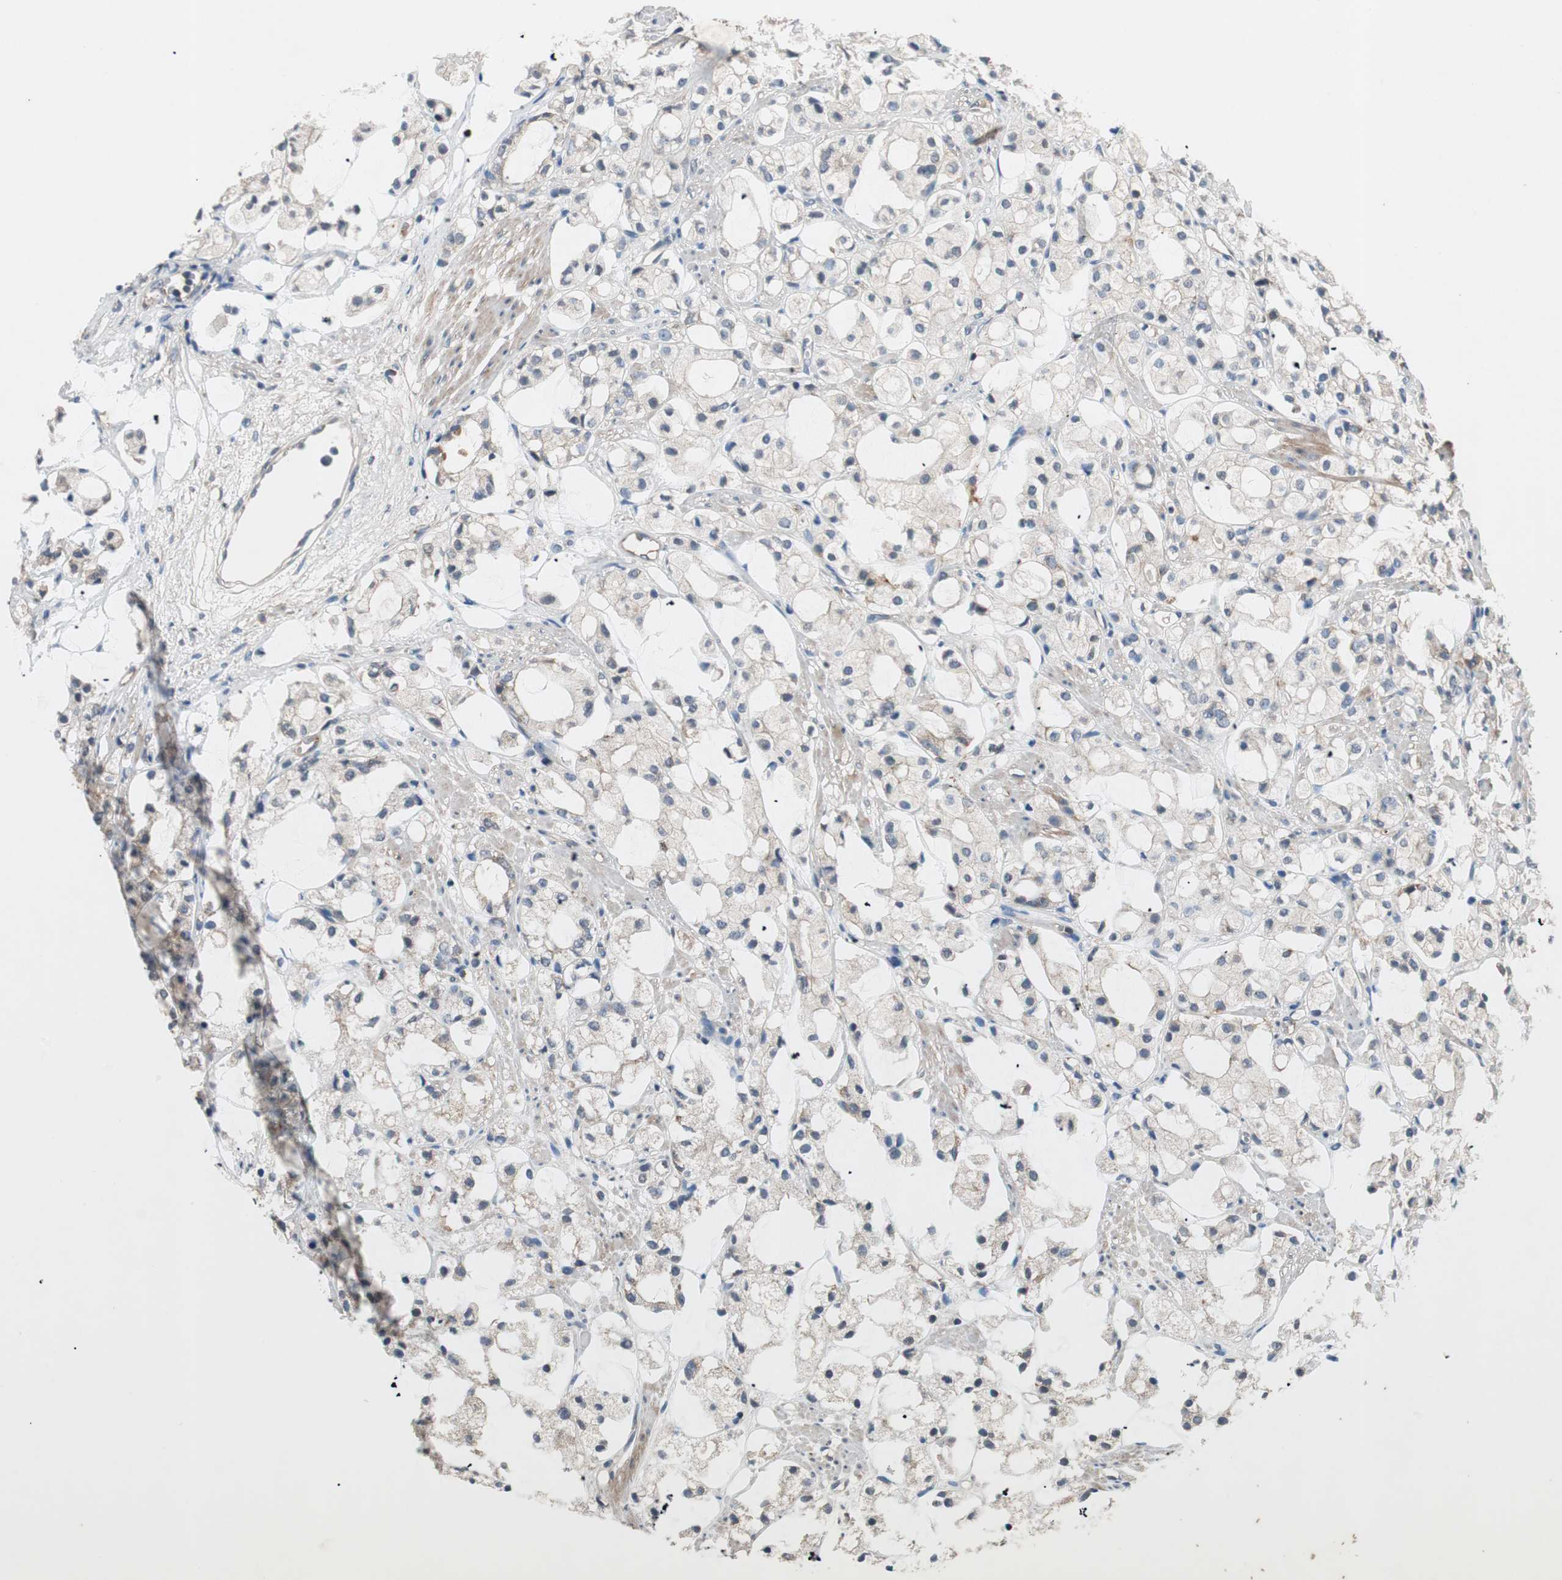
{"staining": {"intensity": "negative", "quantity": "none", "location": "none"}, "tissue": "prostate cancer", "cell_type": "Tumor cells", "image_type": "cancer", "snomed": [{"axis": "morphology", "description": "Adenocarcinoma, High grade"}, {"axis": "topography", "description": "Prostate"}], "caption": "This is an IHC micrograph of human prostate cancer. There is no expression in tumor cells.", "gene": "HPN", "patient": {"sex": "male", "age": 85}}